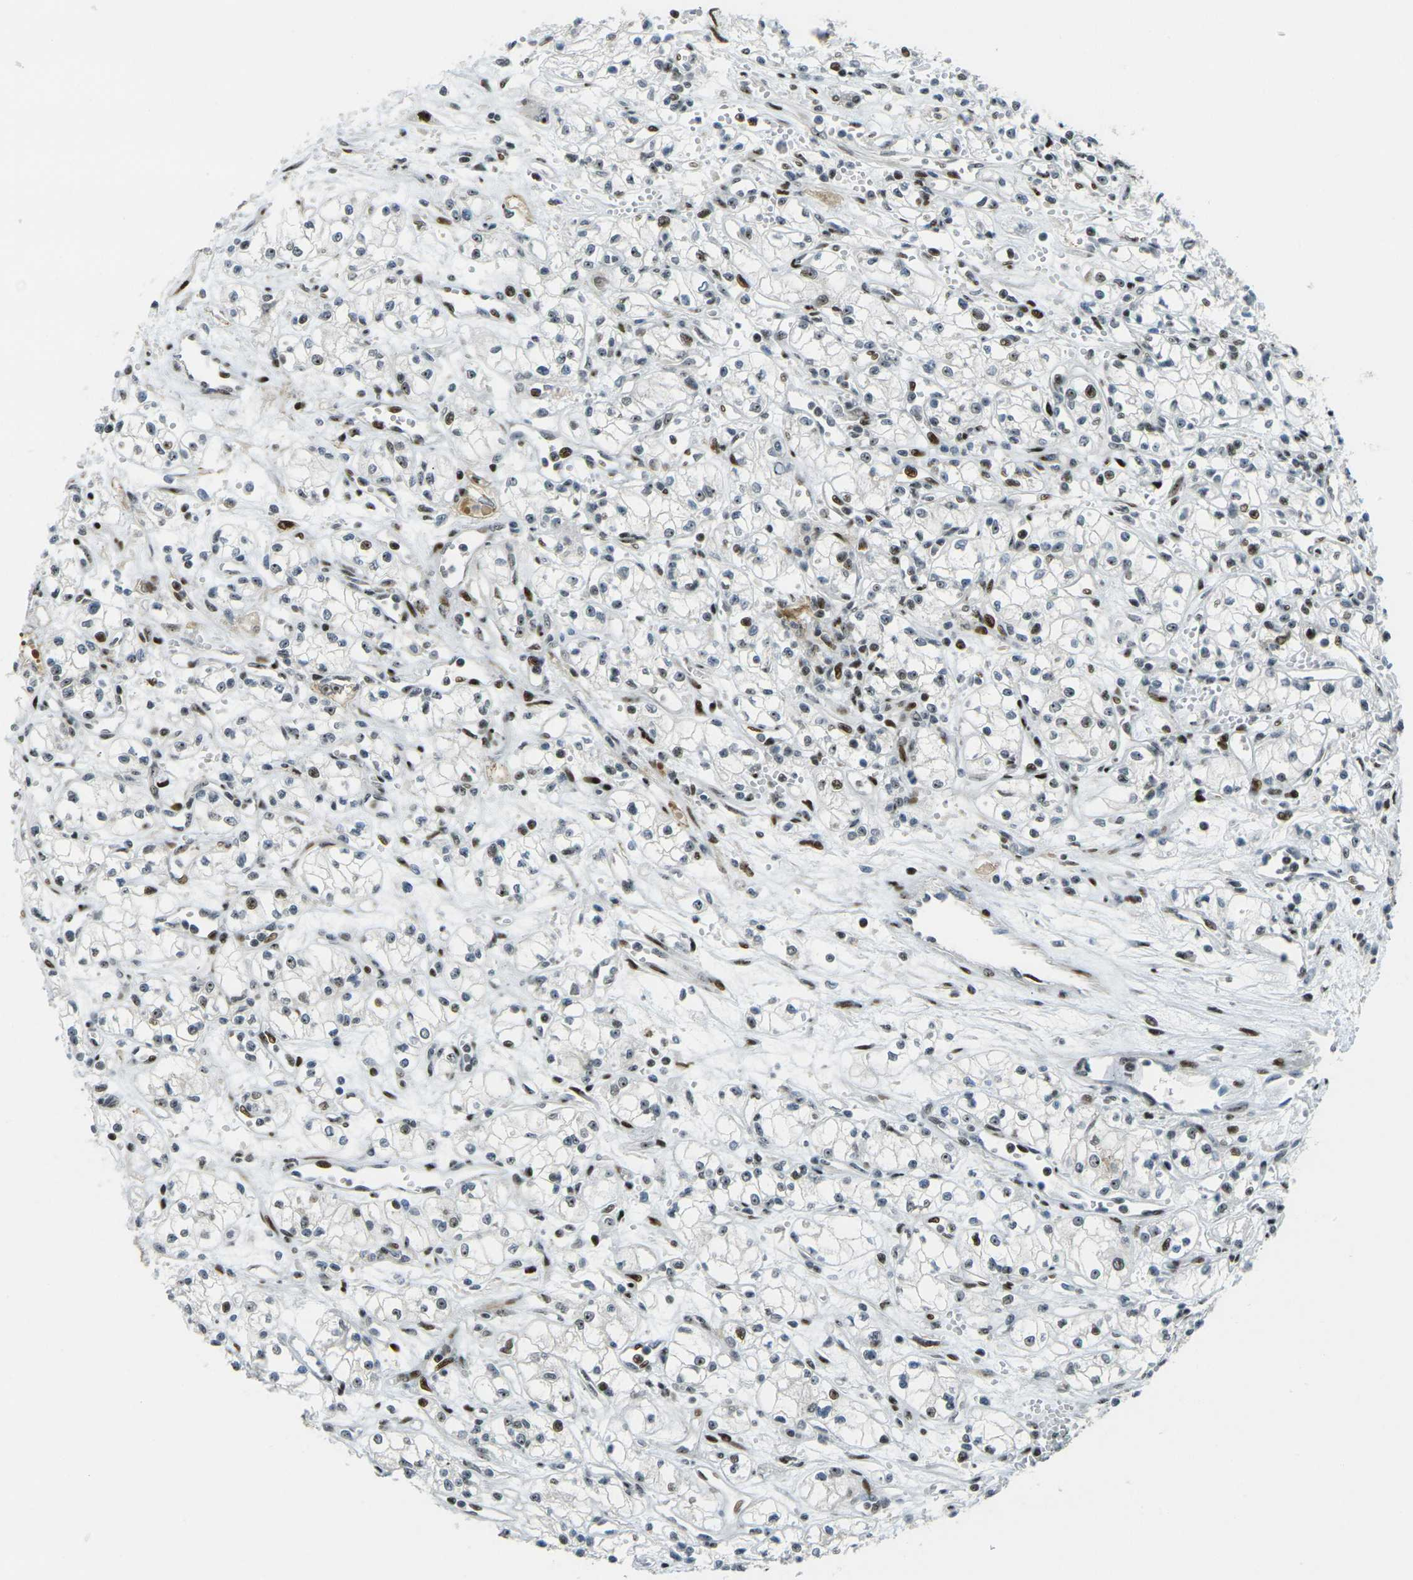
{"staining": {"intensity": "moderate", "quantity": ">75%", "location": "nuclear"}, "tissue": "renal cancer", "cell_type": "Tumor cells", "image_type": "cancer", "snomed": [{"axis": "morphology", "description": "Normal tissue, NOS"}, {"axis": "morphology", "description": "Adenocarcinoma, NOS"}, {"axis": "topography", "description": "Kidney"}], "caption": "This is a micrograph of IHC staining of adenocarcinoma (renal), which shows moderate positivity in the nuclear of tumor cells.", "gene": "UBE2C", "patient": {"sex": "male", "age": 59}}